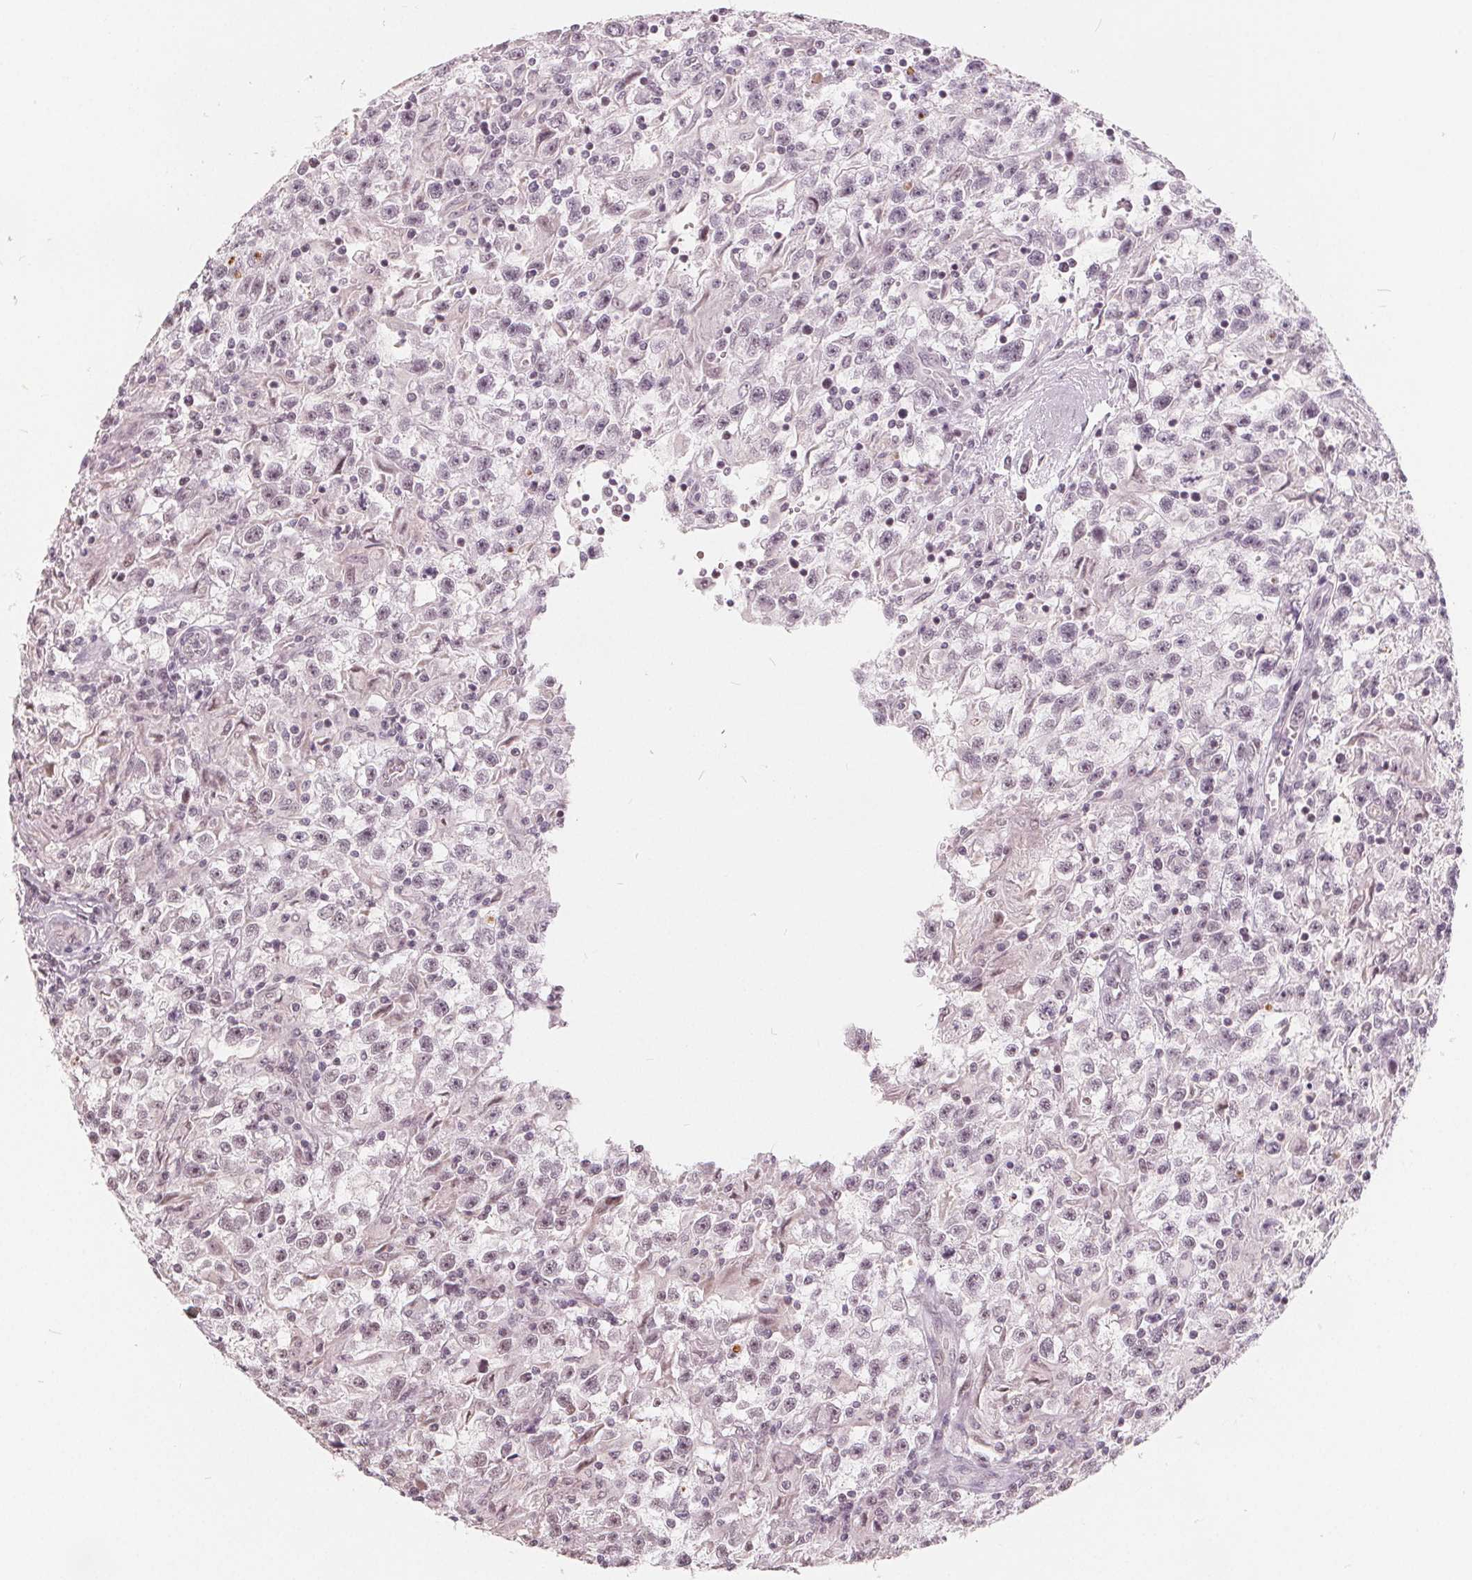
{"staining": {"intensity": "weak", "quantity": "<25%", "location": "nuclear"}, "tissue": "testis cancer", "cell_type": "Tumor cells", "image_type": "cancer", "snomed": [{"axis": "morphology", "description": "Seminoma, NOS"}, {"axis": "topography", "description": "Testis"}], "caption": "This is a micrograph of immunohistochemistry staining of testis cancer (seminoma), which shows no positivity in tumor cells.", "gene": "NUP210L", "patient": {"sex": "male", "age": 31}}